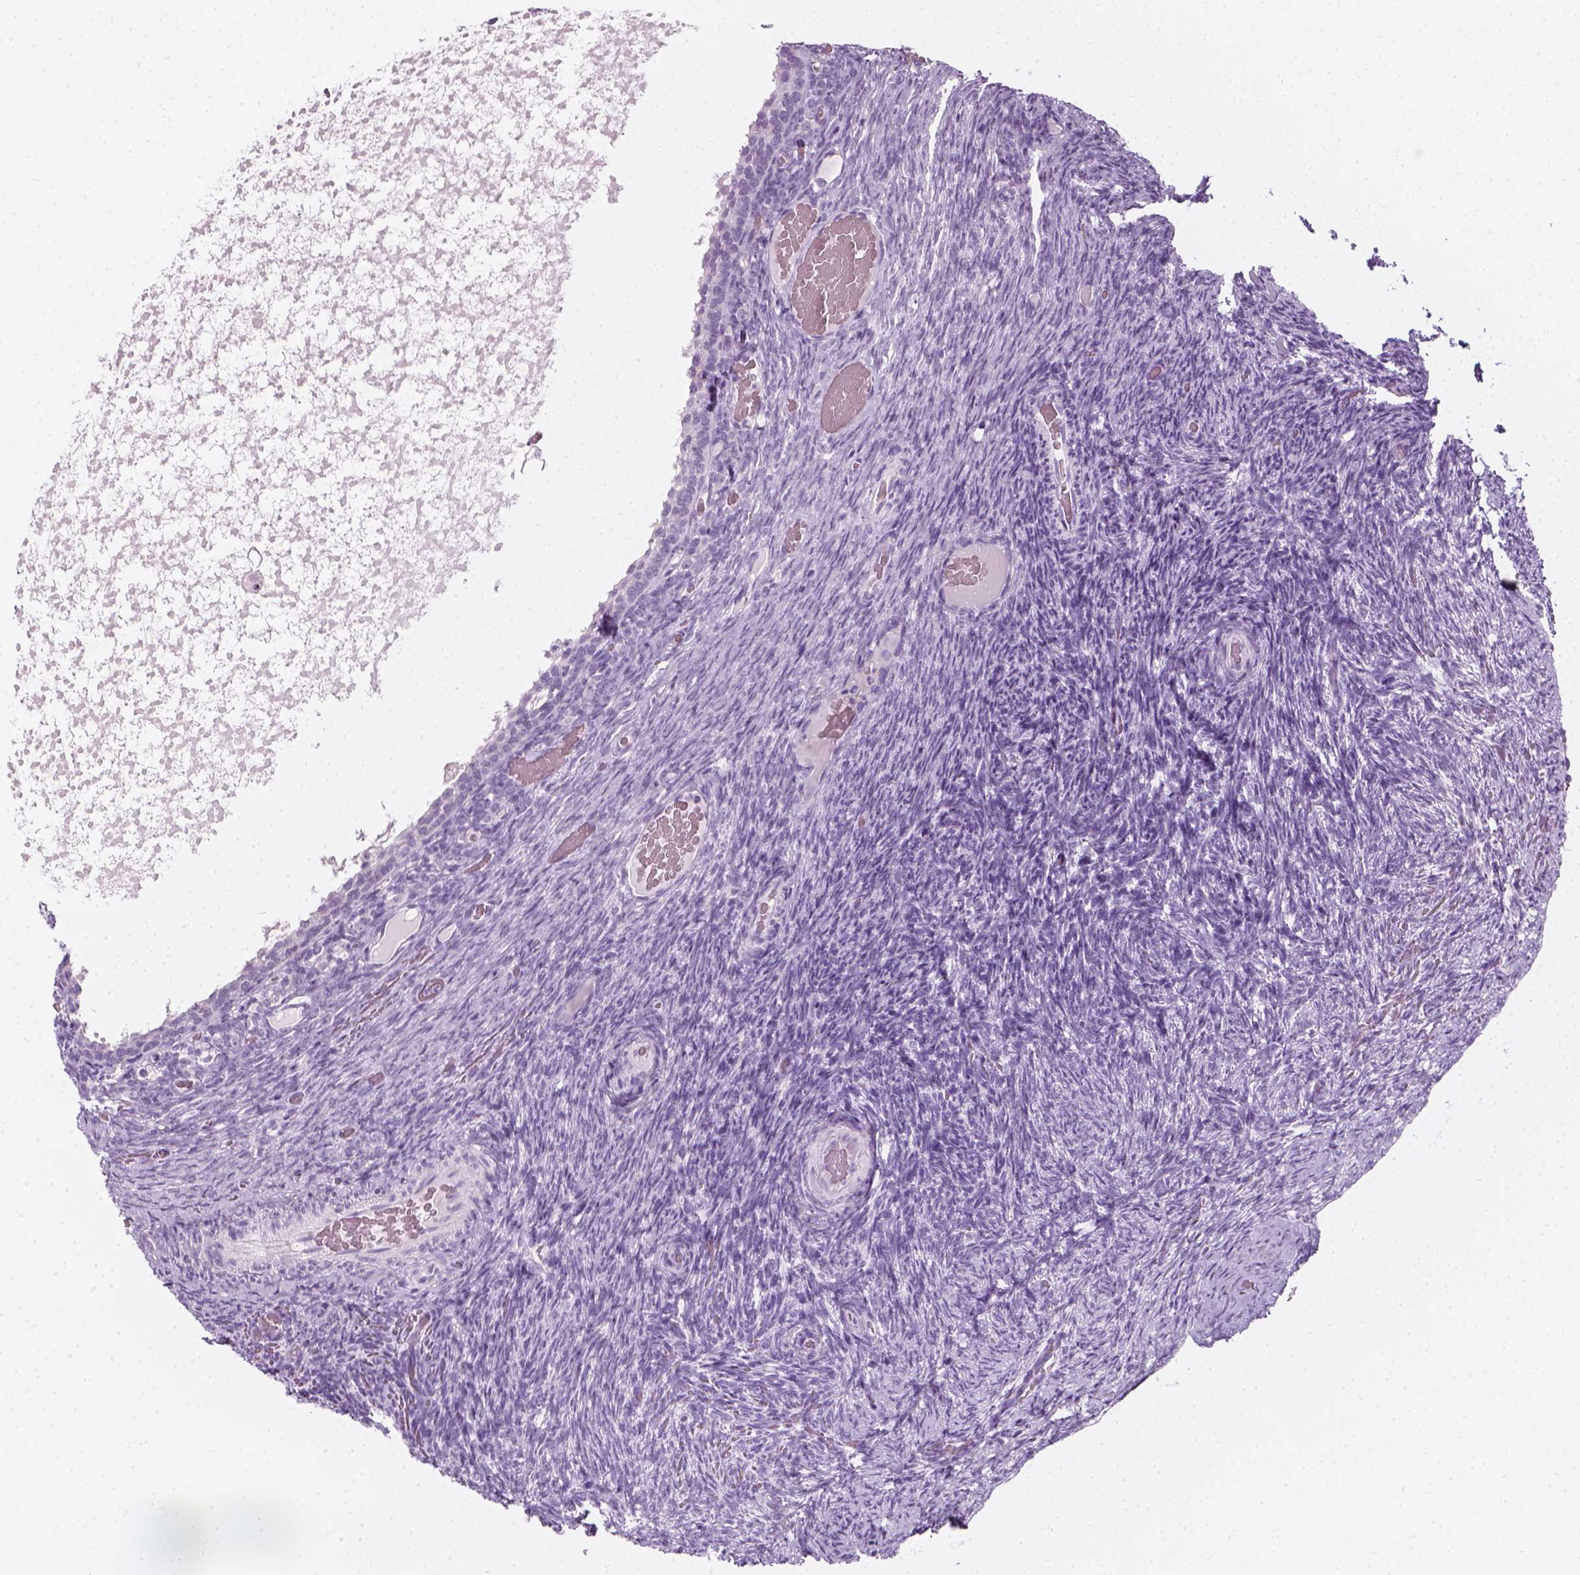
{"staining": {"intensity": "negative", "quantity": "none", "location": "none"}, "tissue": "ovary", "cell_type": "Follicle cells", "image_type": "normal", "snomed": [{"axis": "morphology", "description": "Normal tissue, NOS"}, {"axis": "topography", "description": "Ovary"}], "caption": "An IHC image of benign ovary is shown. There is no staining in follicle cells of ovary. (Stains: DAB immunohistochemistry (IHC) with hematoxylin counter stain, Microscopy: brightfield microscopy at high magnification).", "gene": "SCG3", "patient": {"sex": "female", "age": 34}}